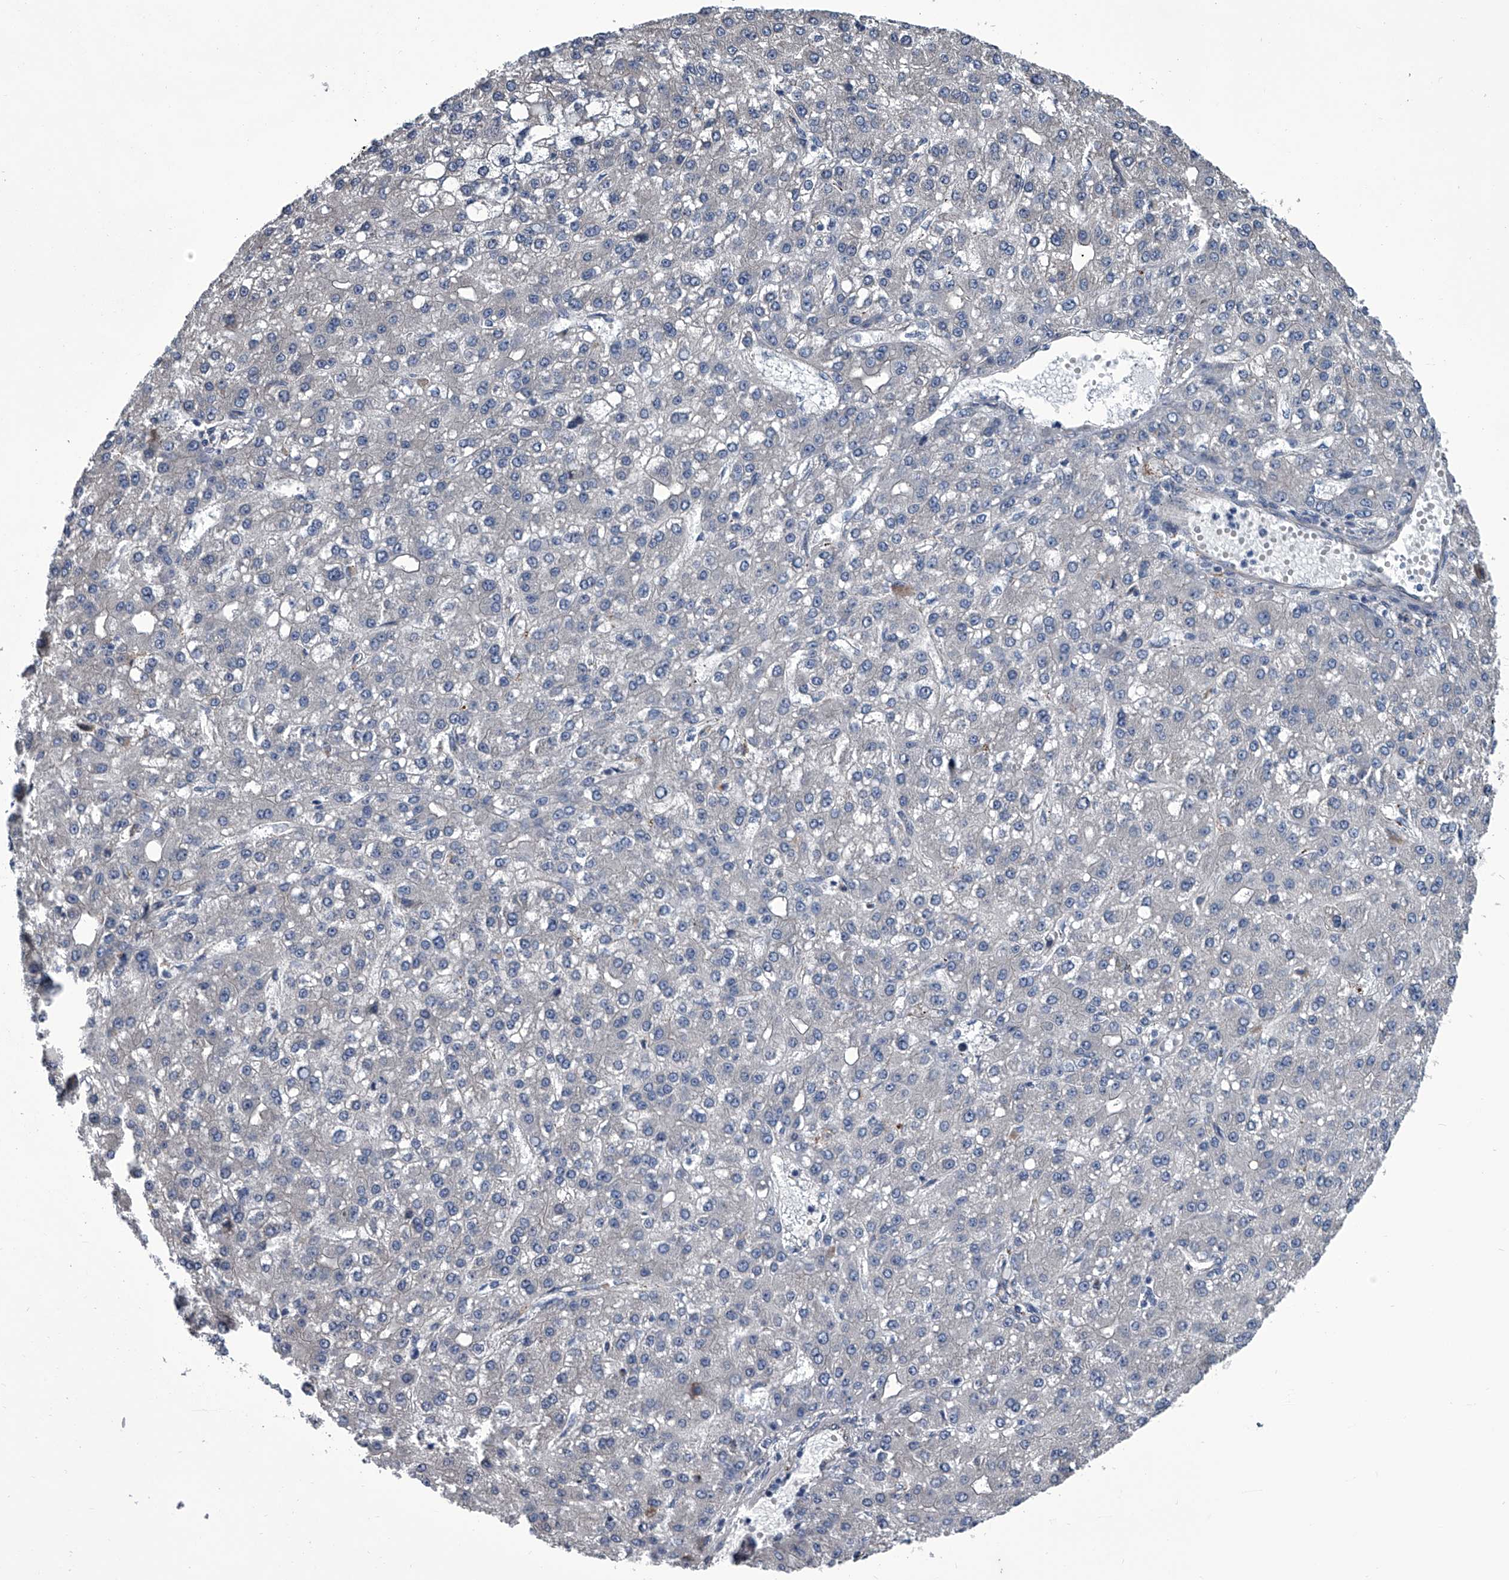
{"staining": {"intensity": "negative", "quantity": "none", "location": "none"}, "tissue": "liver cancer", "cell_type": "Tumor cells", "image_type": "cancer", "snomed": [{"axis": "morphology", "description": "Carcinoma, Hepatocellular, NOS"}, {"axis": "topography", "description": "Liver"}], "caption": "High power microscopy histopathology image of an immunohistochemistry (IHC) histopathology image of liver cancer (hepatocellular carcinoma), revealing no significant staining in tumor cells.", "gene": "ABCG1", "patient": {"sex": "male", "age": 67}}